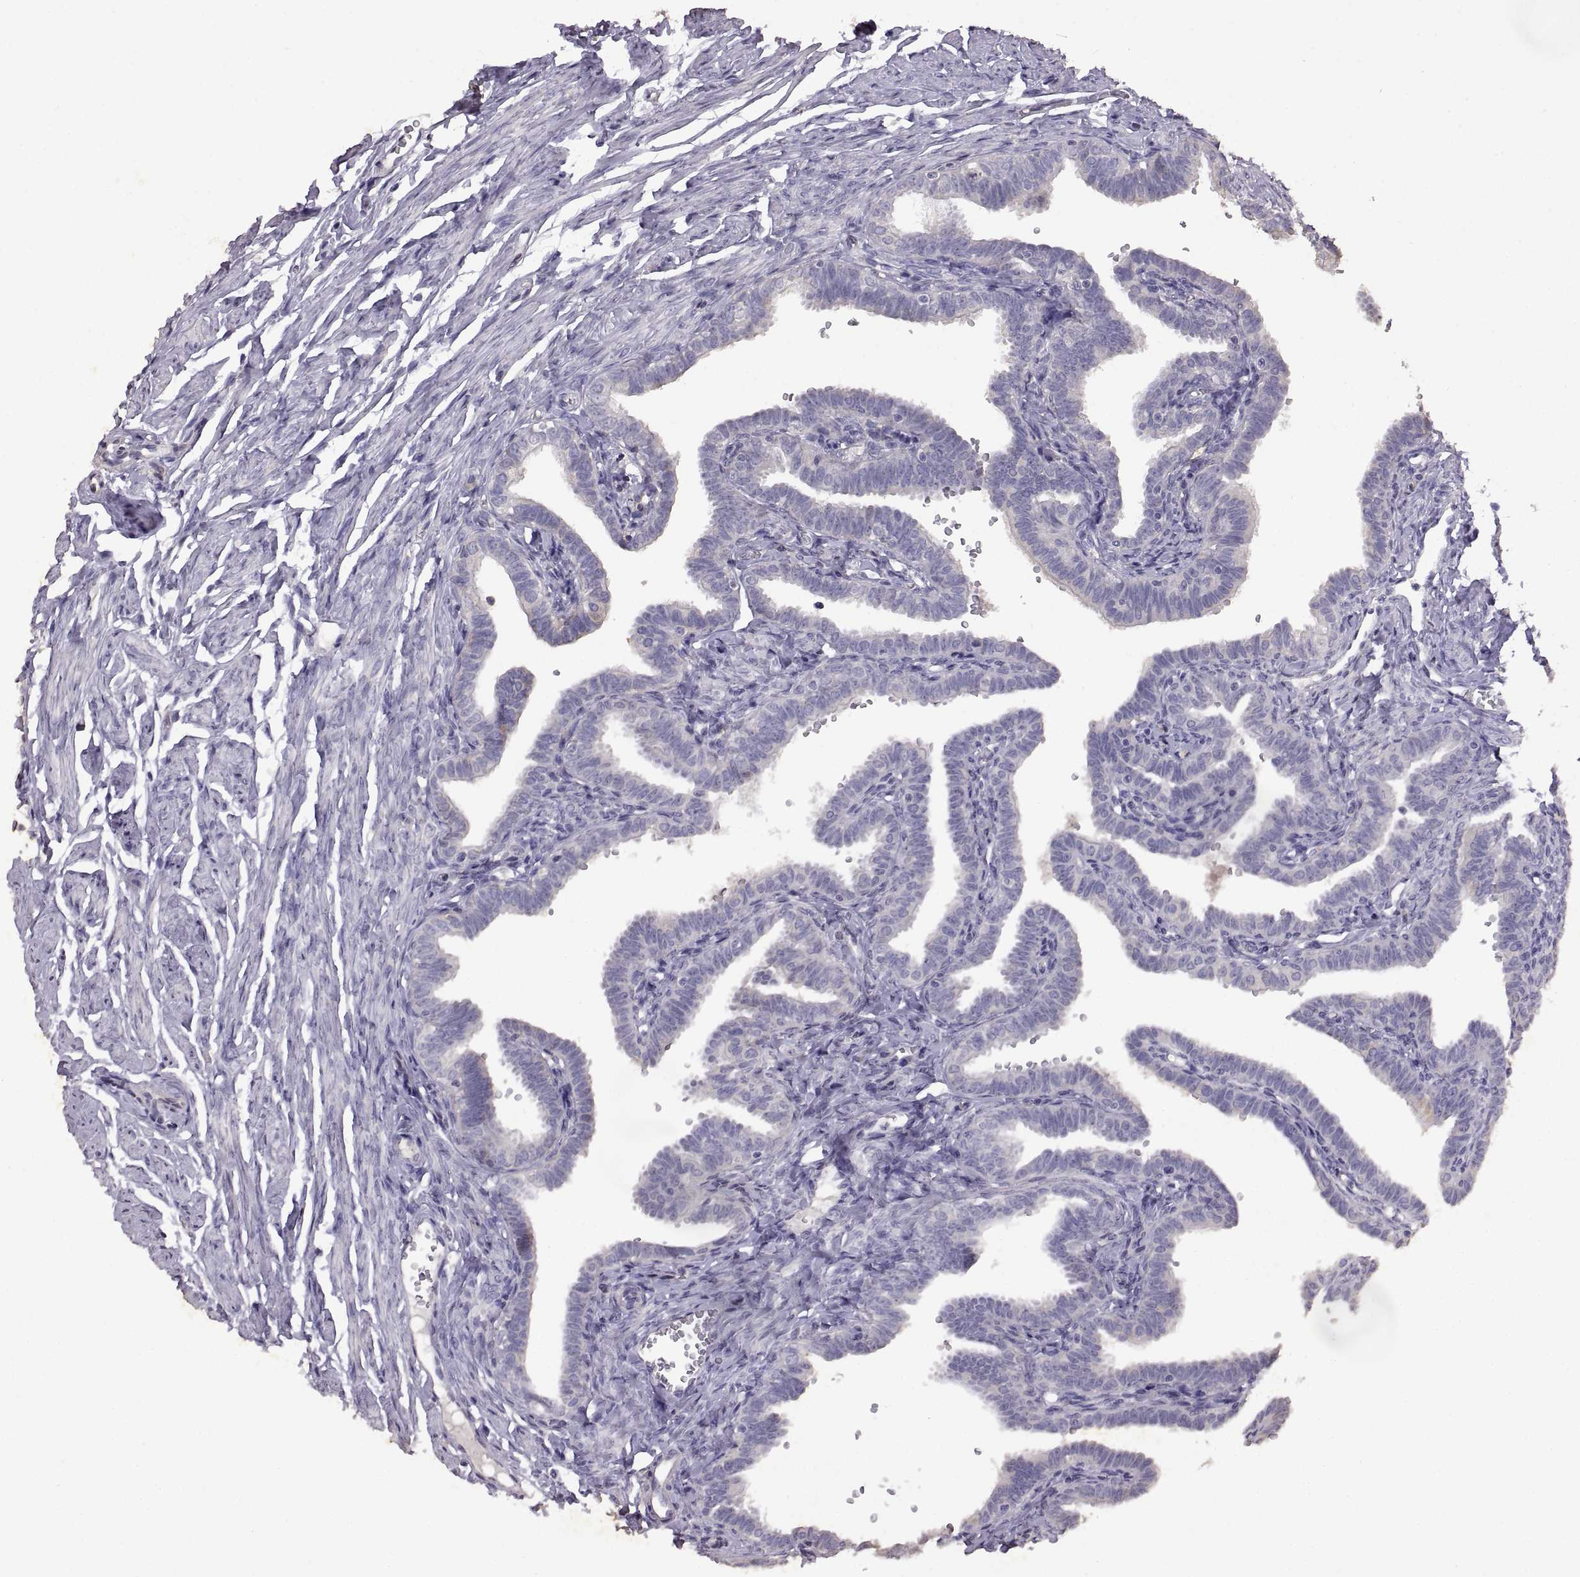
{"staining": {"intensity": "negative", "quantity": "none", "location": "none"}, "tissue": "fallopian tube", "cell_type": "Glandular cells", "image_type": "normal", "snomed": [{"axis": "morphology", "description": "Normal tissue, NOS"}, {"axis": "topography", "description": "Fallopian tube"}, {"axis": "topography", "description": "Ovary"}], "caption": "This image is of normal fallopian tube stained with immunohistochemistry (IHC) to label a protein in brown with the nuclei are counter-stained blue. There is no expression in glandular cells.", "gene": "DEFB136", "patient": {"sex": "female", "age": 57}}